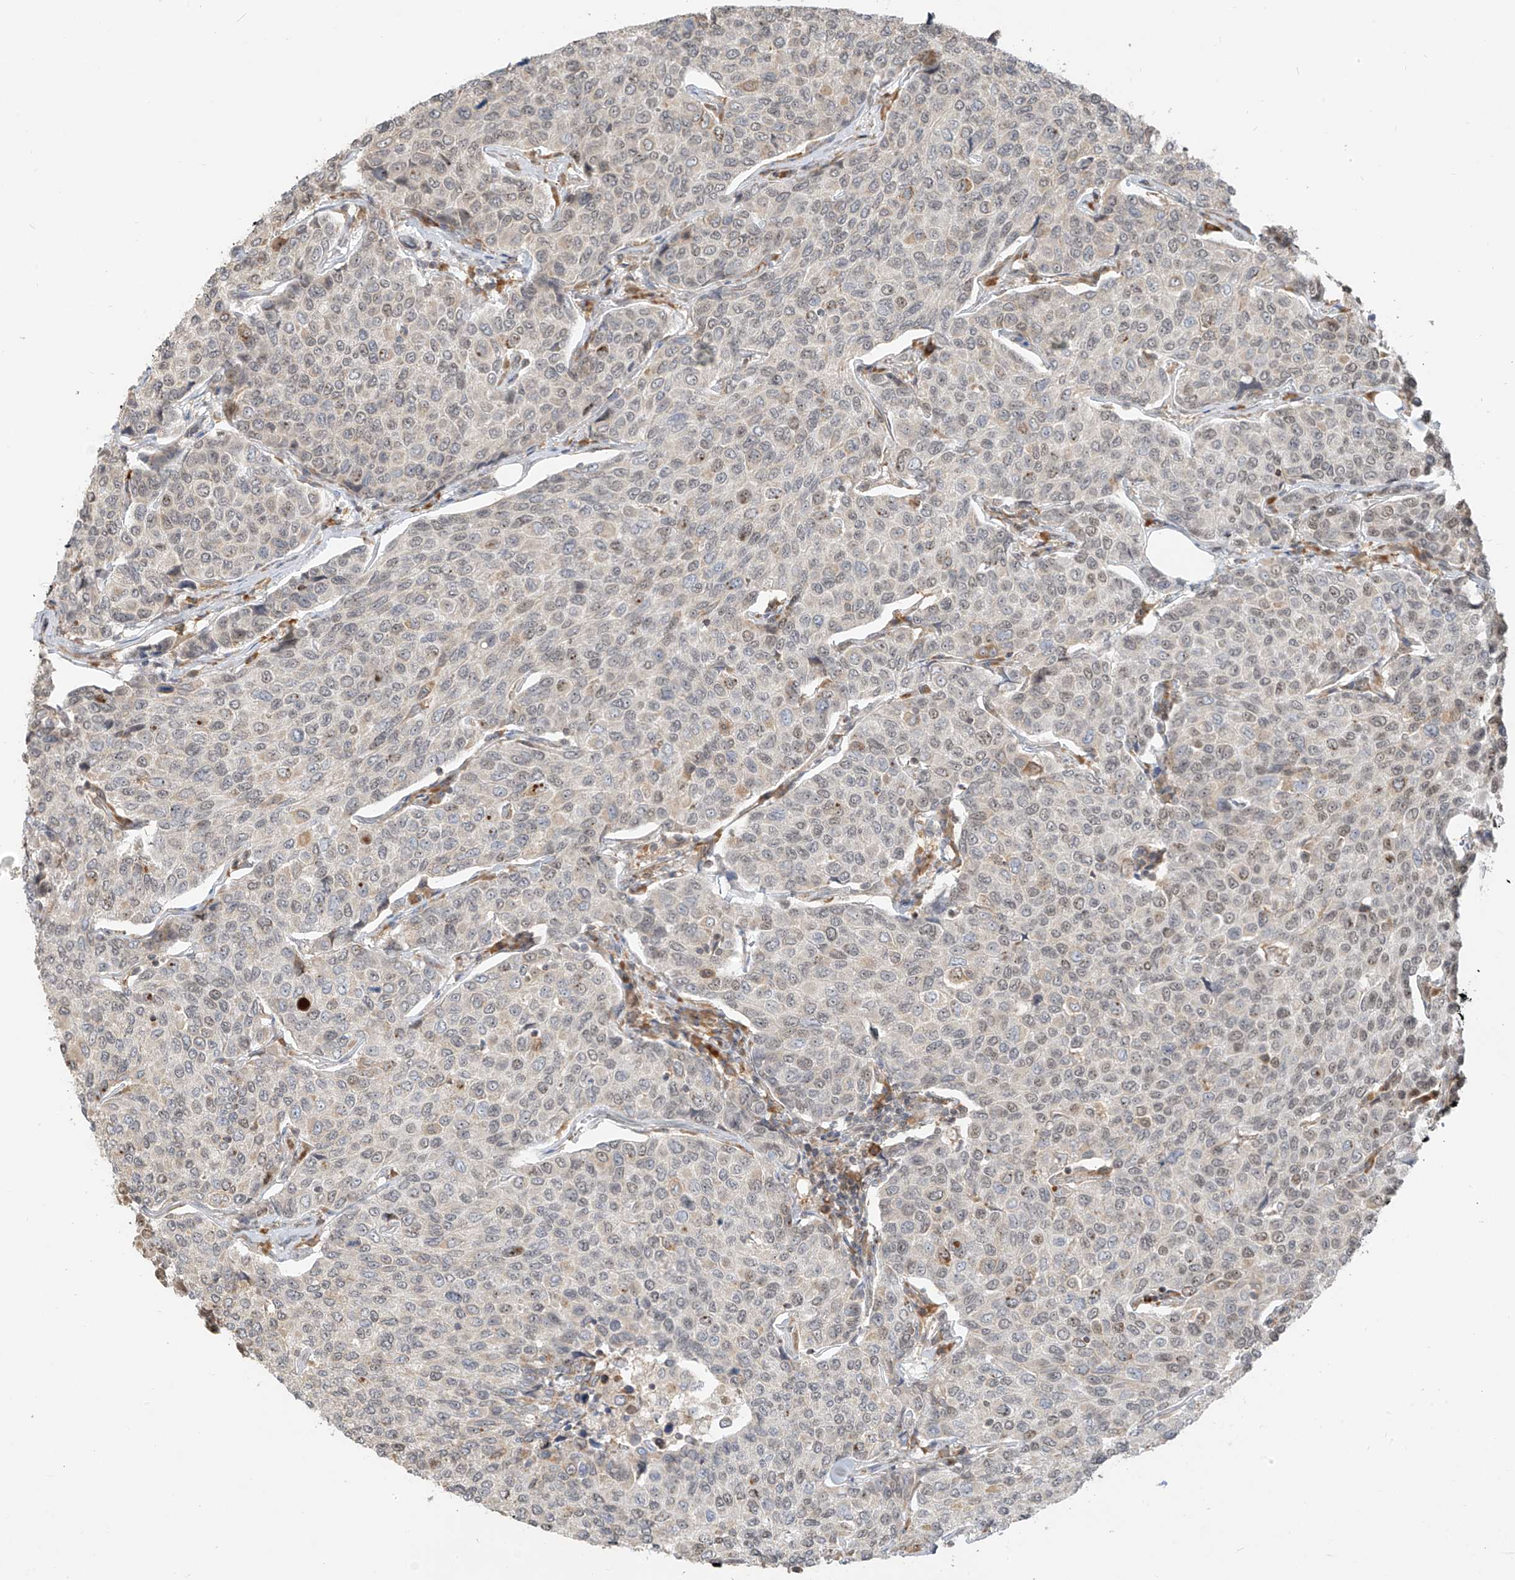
{"staining": {"intensity": "weak", "quantity": "25%-75%", "location": "nuclear"}, "tissue": "breast cancer", "cell_type": "Tumor cells", "image_type": "cancer", "snomed": [{"axis": "morphology", "description": "Duct carcinoma"}, {"axis": "topography", "description": "Breast"}], "caption": "IHC of breast cancer (invasive ductal carcinoma) shows low levels of weak nuclear expression in about 25%-75% of tumor cells.", "gene": "ZMYM2", "patient": {"sex": "female", "age": 55}}